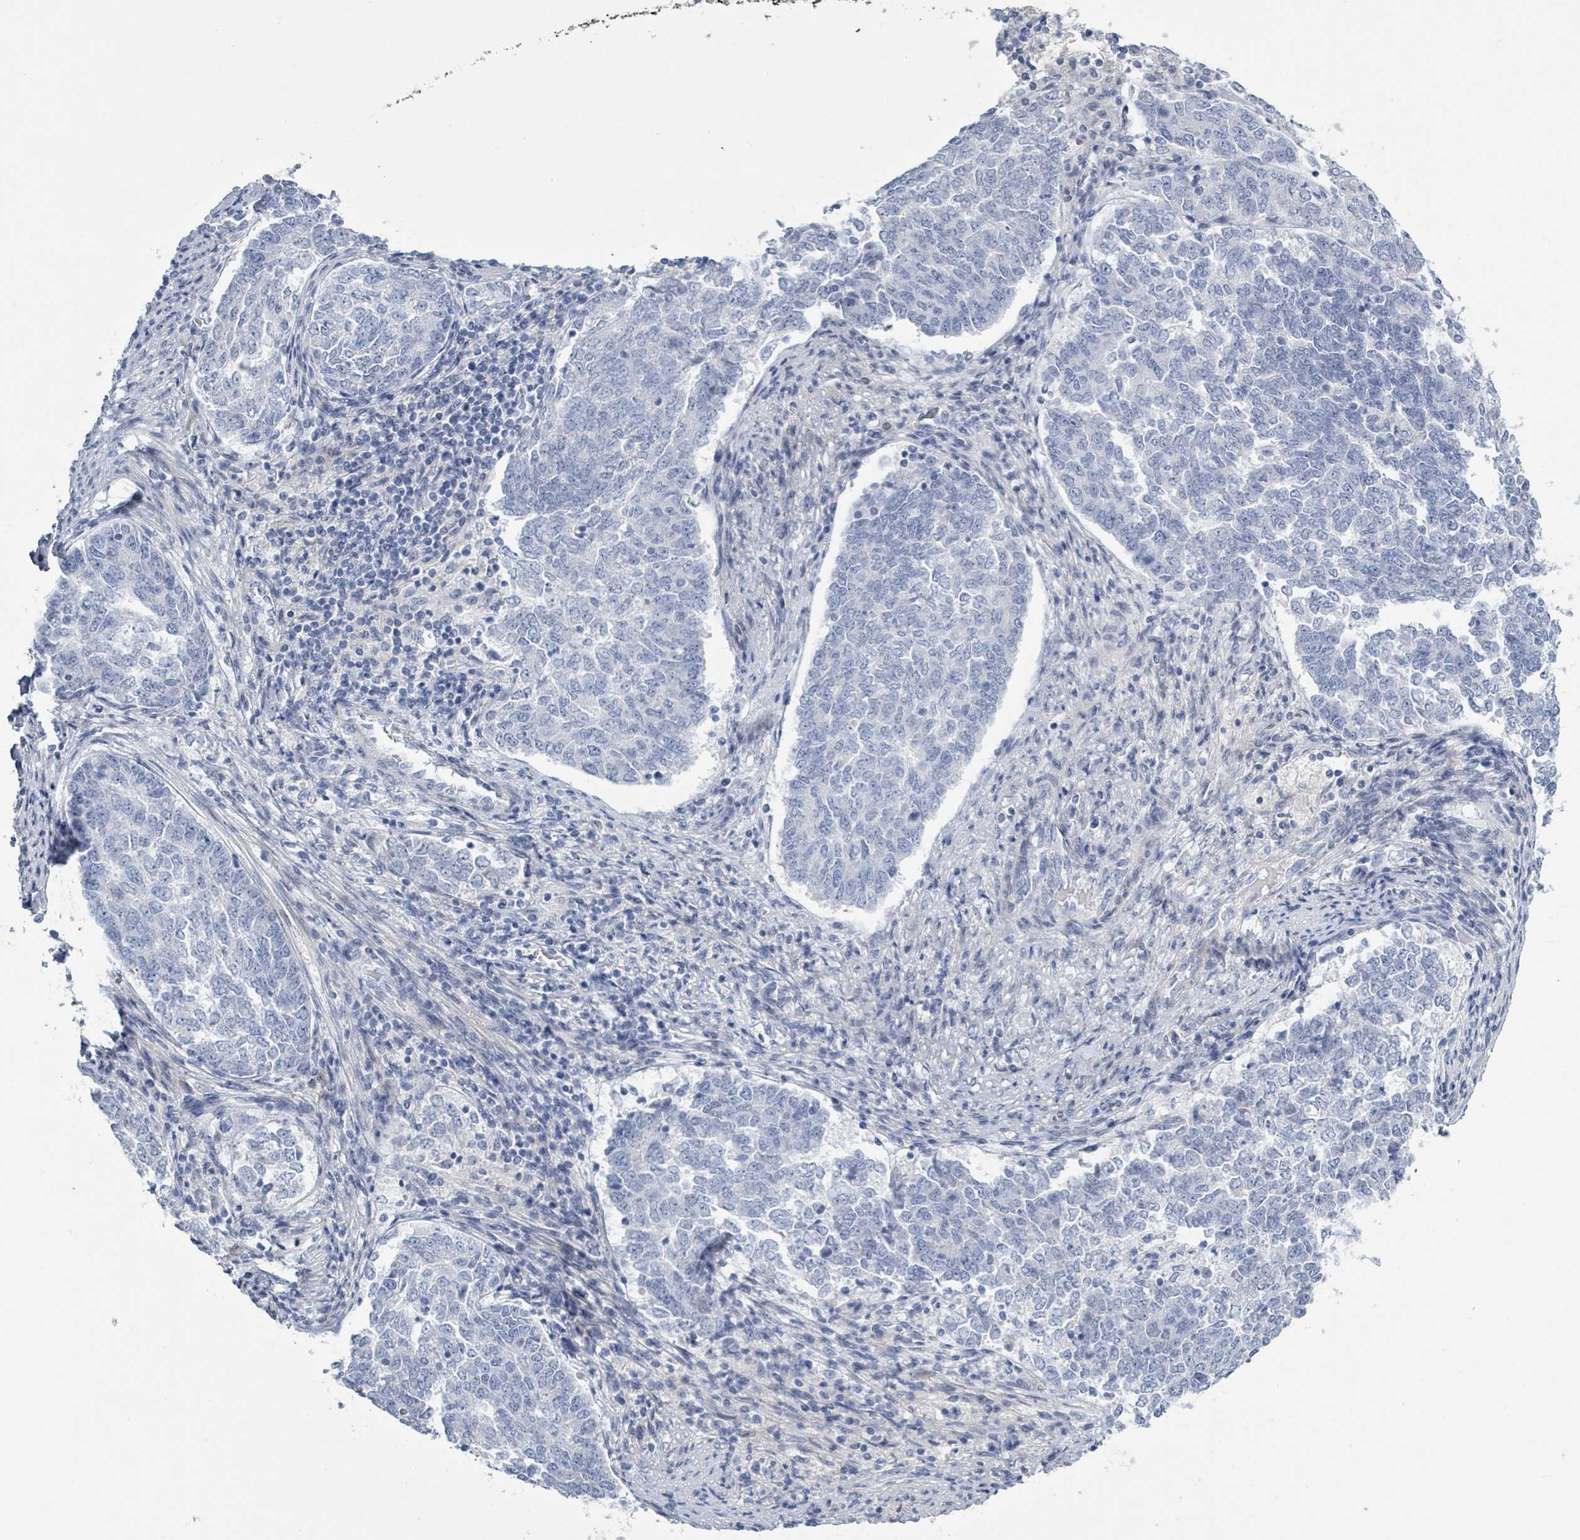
{"staining": {"intensity": "negative", "quantity": "none", "location": "none"}, "tissue": "endometrial cancer", "cell_type": "Tumor cells", "image_type": "cancer", "snomed": [{"axis": "morphology", "description": "Adenocarcinoma, NOS"}, {"axis": "topography", "description": "Endometrium"}], "caption": "A high-resolution image shows immunohistochemistry (IHC) staining of endometrial cancer (adenocarcinoma), which reveals no significant expression in tumor cells.", "gene": "RAB33B", "patient": {"sex": "female", "age": 80}}